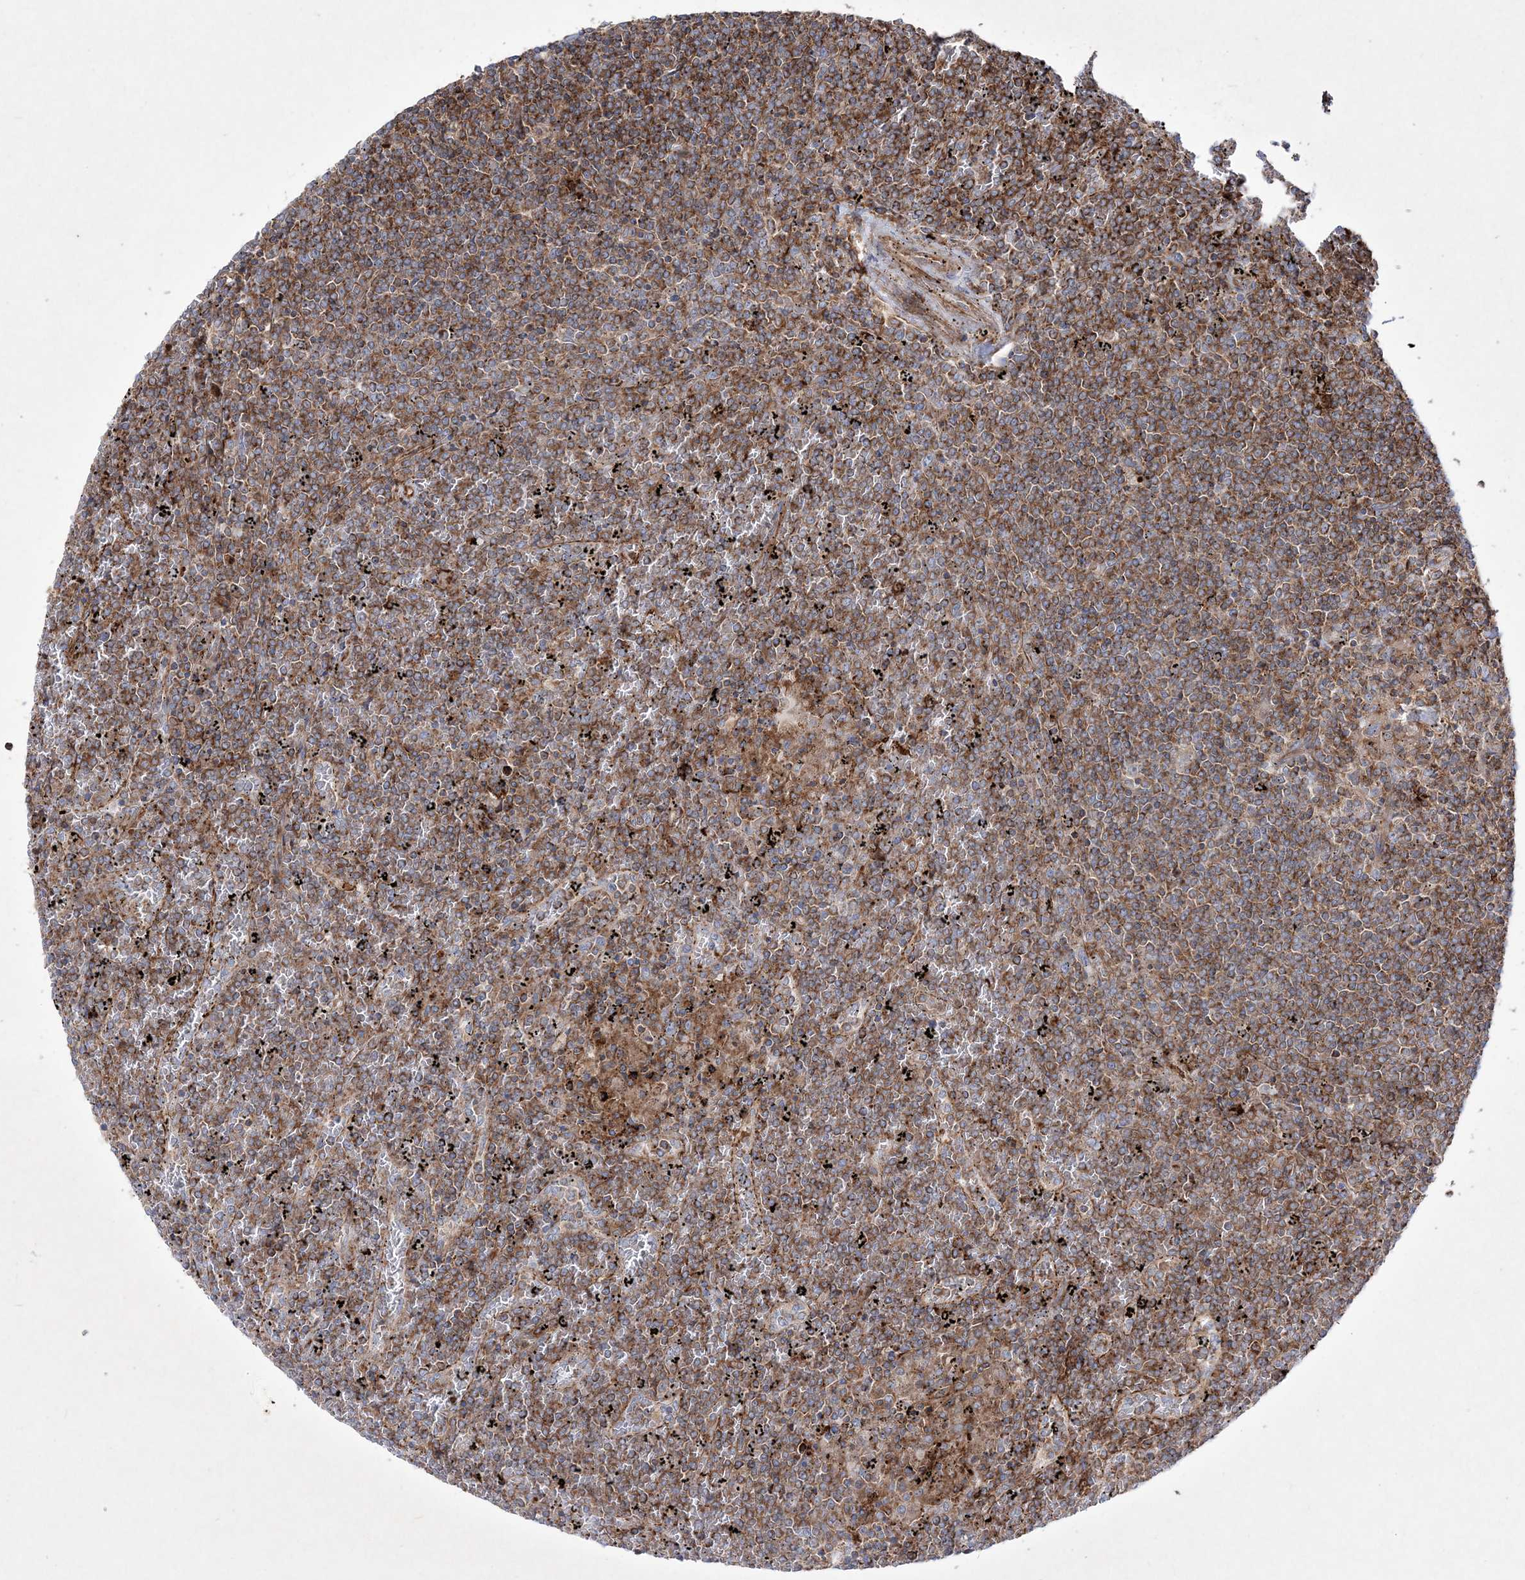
{"staining": {"intensity": "moderate", "quantity": ">75%", "location": "cytoplasmic/membranous"}, "tissue": "lymphoma", "cell_type": "Tumor cells", "image_type": "cancer", "snomed": [{"axis": "morphology", "description": "Malignant lymphoma, non-Hodgkin's type, Low grade"}, {"axis": "topography", "description": "Spleen"}], "caption": "Moderate cytoplasmic/membranous protein expression is present in approximately >75% of tumor cells in low-grade malignant lymphoma, non-Hodgkin's type.", "gene": "RICTOR", "patient": {"sex": "female", "age": 19}}